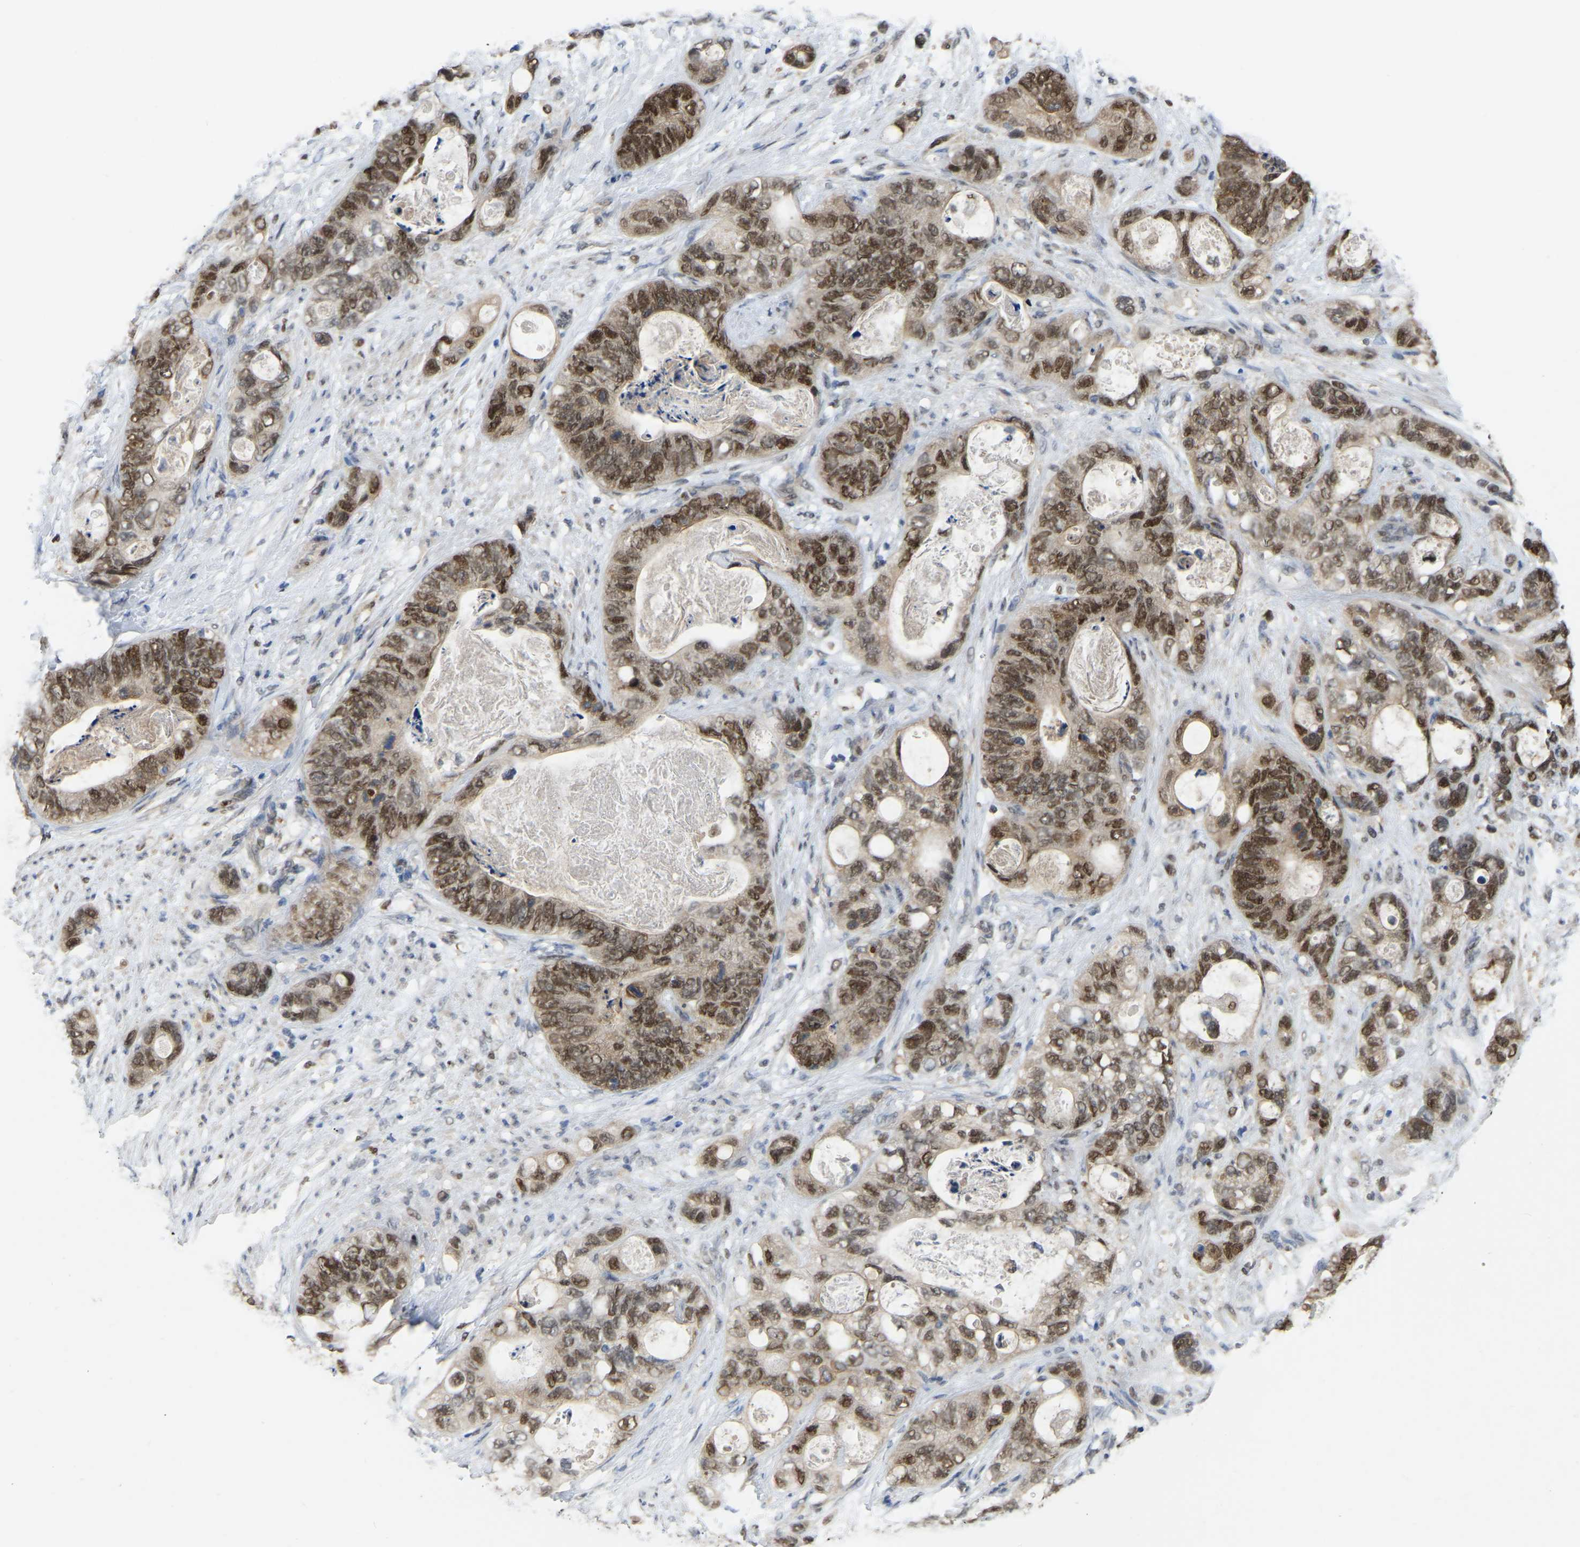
{"staining": {"intensity": "moderate", "quantity": ">75%", "location": "nuclear"}, "tissue": "stomach cancer", "cell_type": "Tumor cells", "image_type": "cancer", "snomed": [{"axis": "morphology", "description": "Normal tissue, NOS"}, {"axis": "morphology", "description": "Adenocarcinoma, NOS"}, {"axis": "topography", "description": "Stomach"}], "caption": "Moderate nuclear protein positivity is identified in about >75% of tumor cells in stomach cancer.", "gene": "KLRG2", "patient": {"sex": "female", "age": 89}}